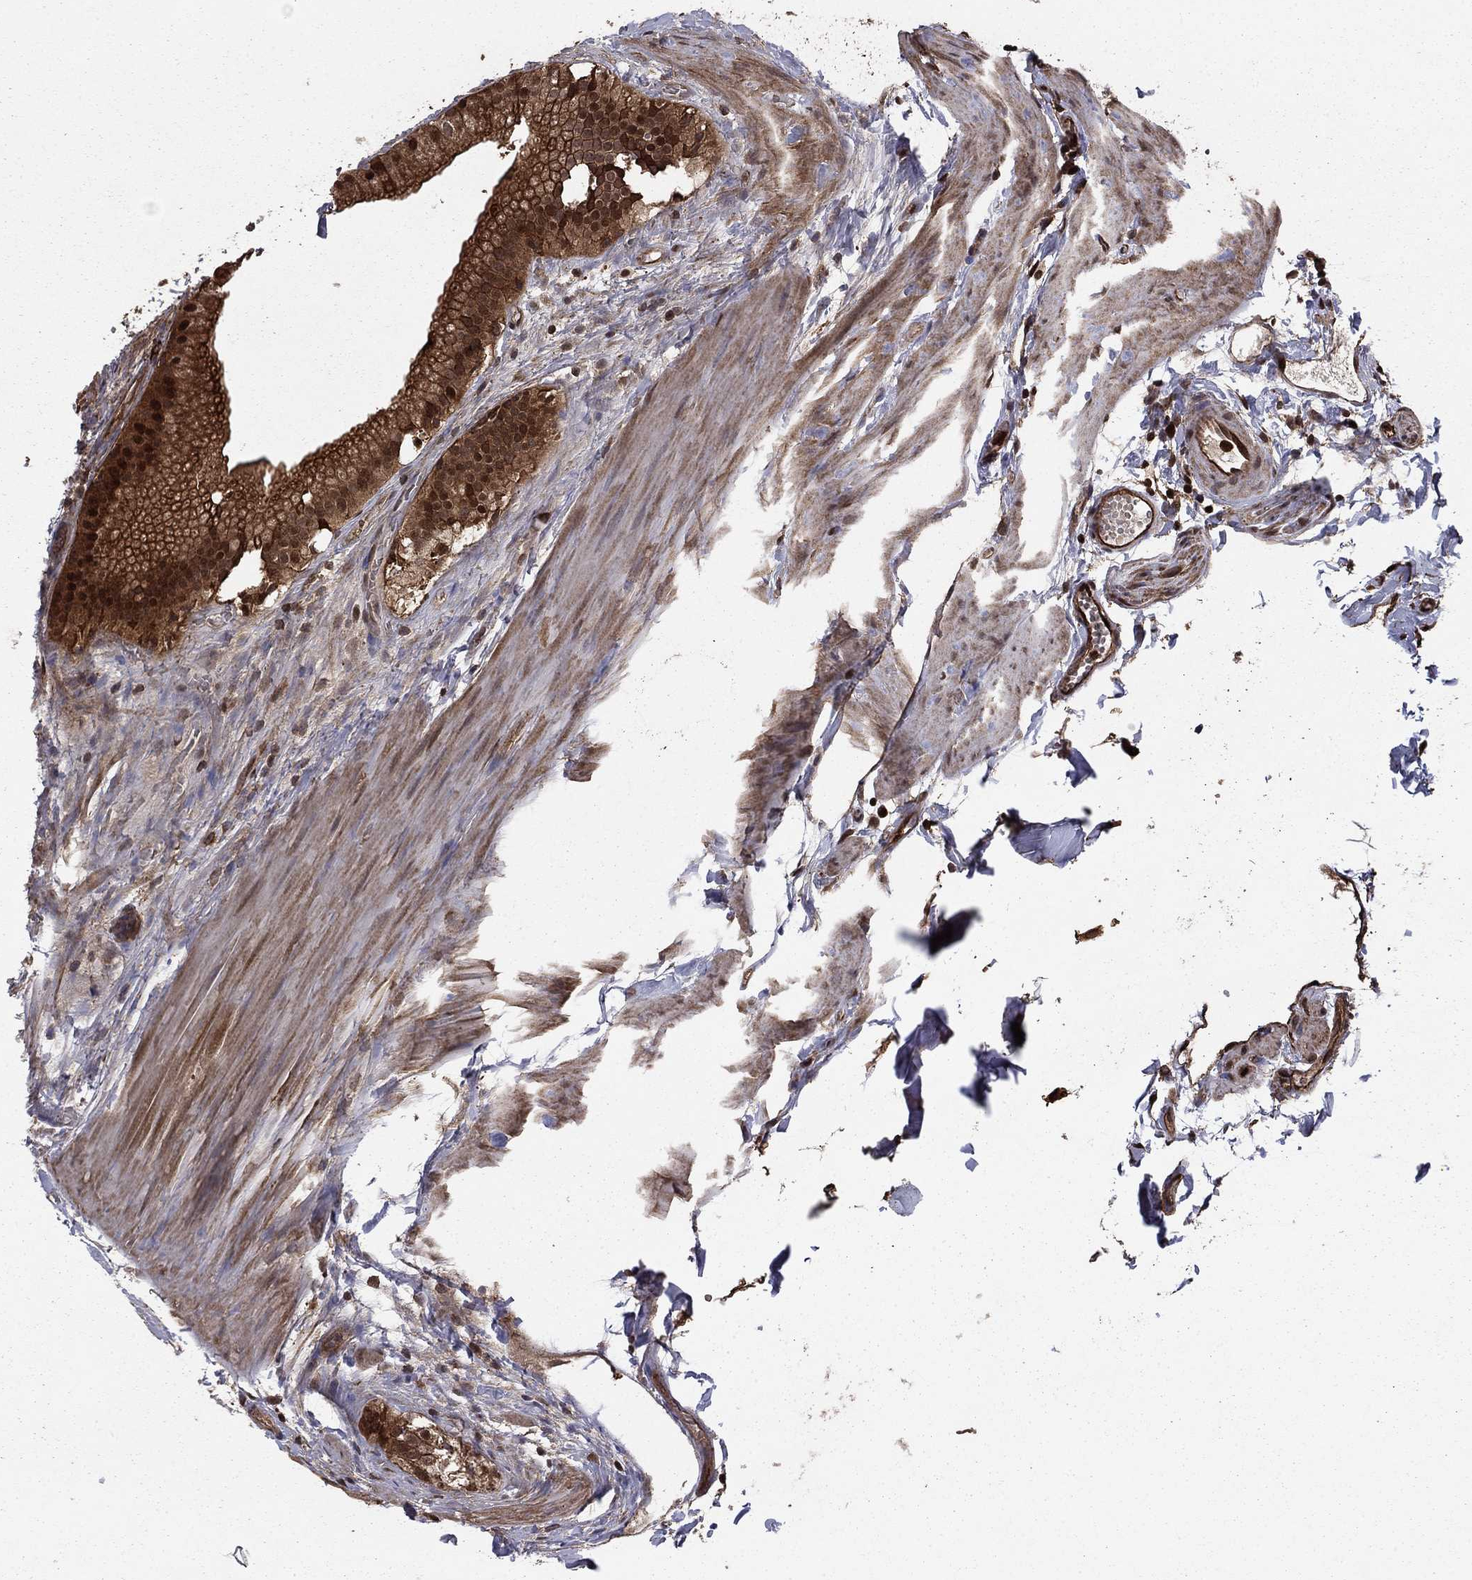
{"staining": {"intensity": "strong", "quantity": "25%-75%", "location": "cytoplasmic/membranous"}, "tissue": "gallbladder", "cell_type": "Glandular cells", "image_type": "normal", "snomed": [{"axis": "morphology", "description": "Normal tissue, NOS"}, {"axis": "topography", "description": "Gallbladder"}], "caption": "An image of human gallbladder stained for a protein displays strong cytoplasmic/membranous brown staining in glandular cells. Immunohistochemistry stains the protein in brown and the nuclei are stained blue.", "gene": "GYG1", "patient": {"sex": "male", "age": 67}}